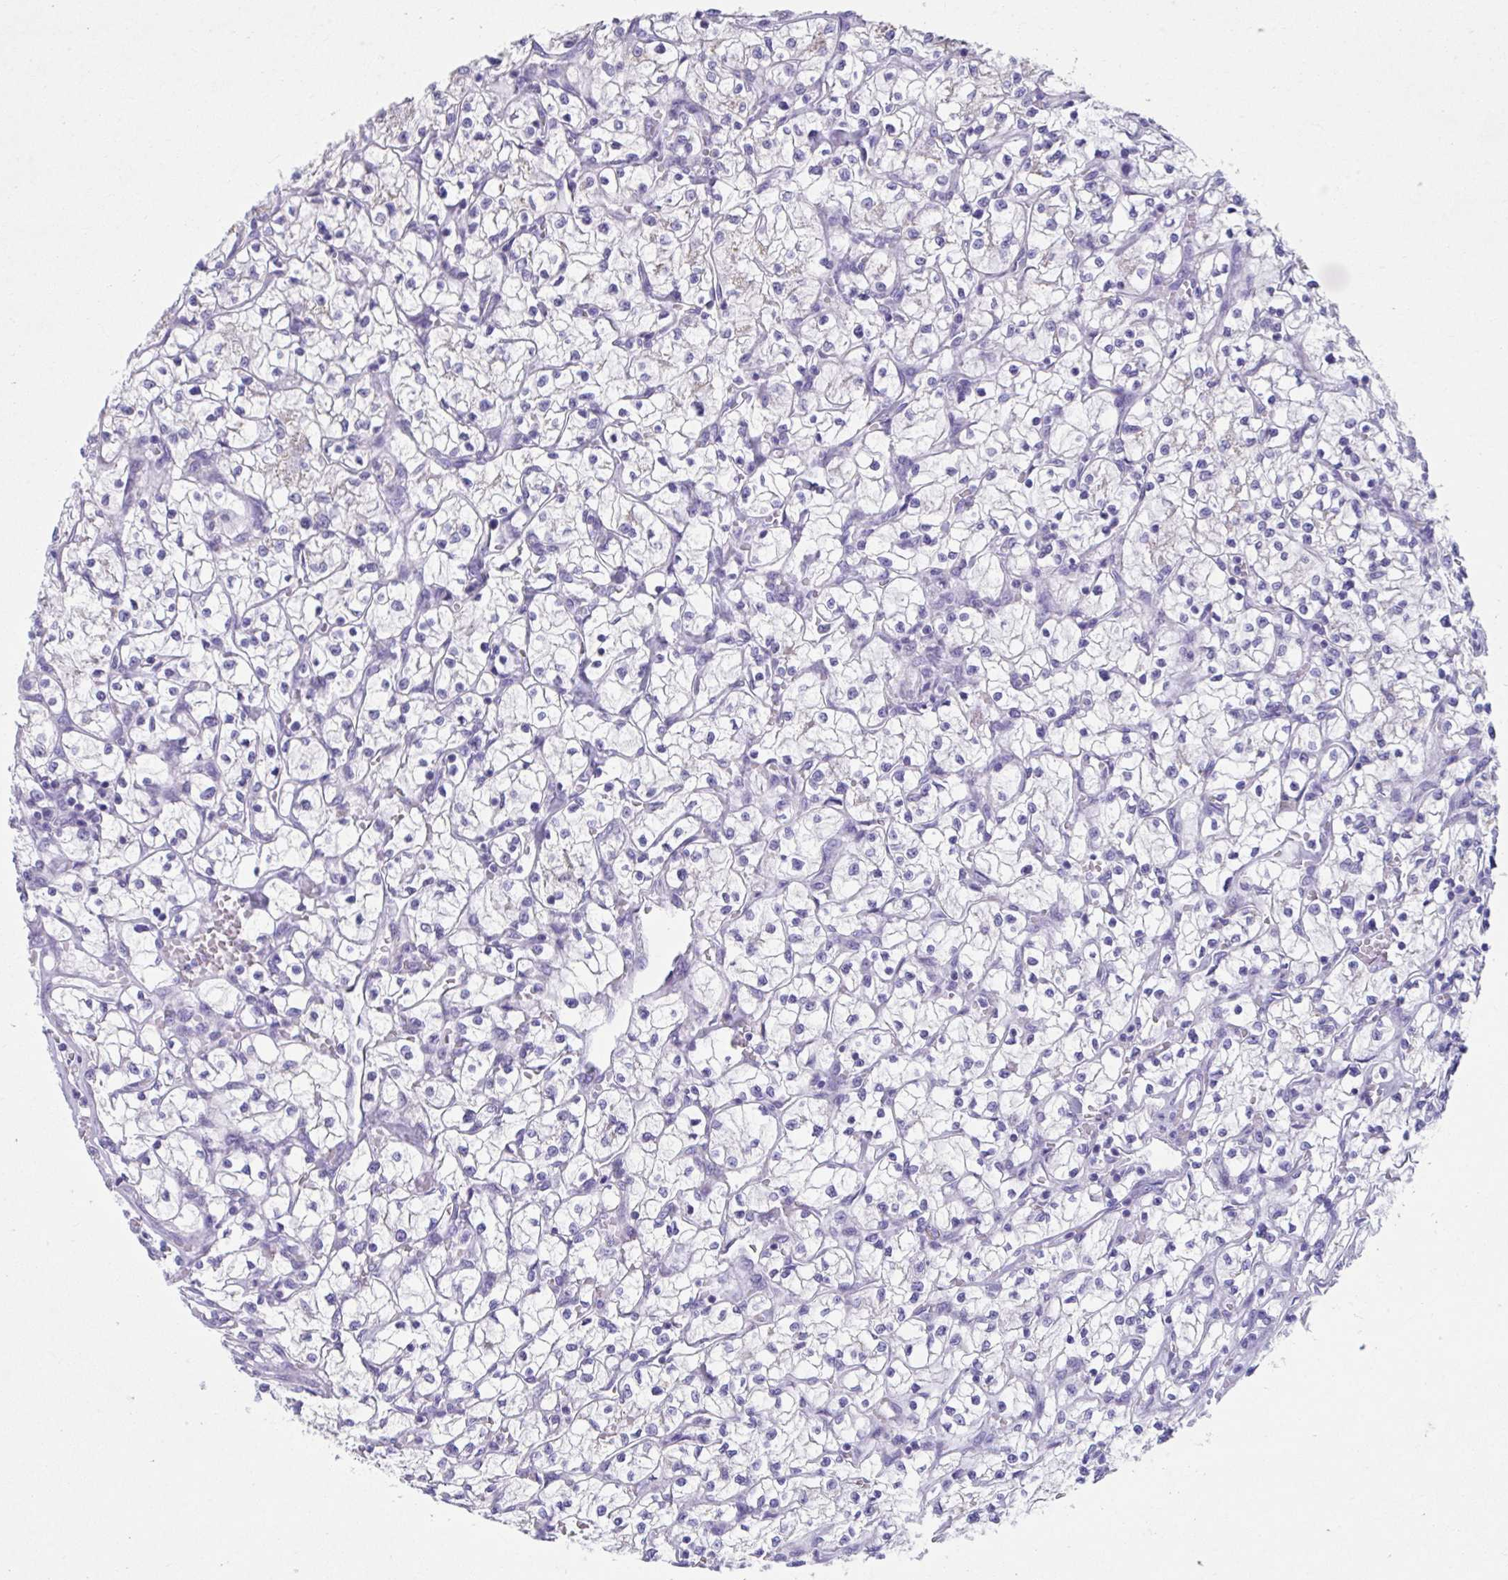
{"staining": {"intensity": "negative", "quantity": "none", "location": "none"}, "tissue": "renal cancer", "cell_type": "Tumor cells", "image_type": "cancer", "snomed": [{"axis": "morphology", "description": "Adenocarcinoma, NOS"}, {"axis": "topography", "description": "Kidney"}], "caption": "Image shows no significant protein staining in tumor cells of renal cancer (adenocarcinoma).", "gene": "GPR162", "patient": {"sex": "female", "age": 64}}